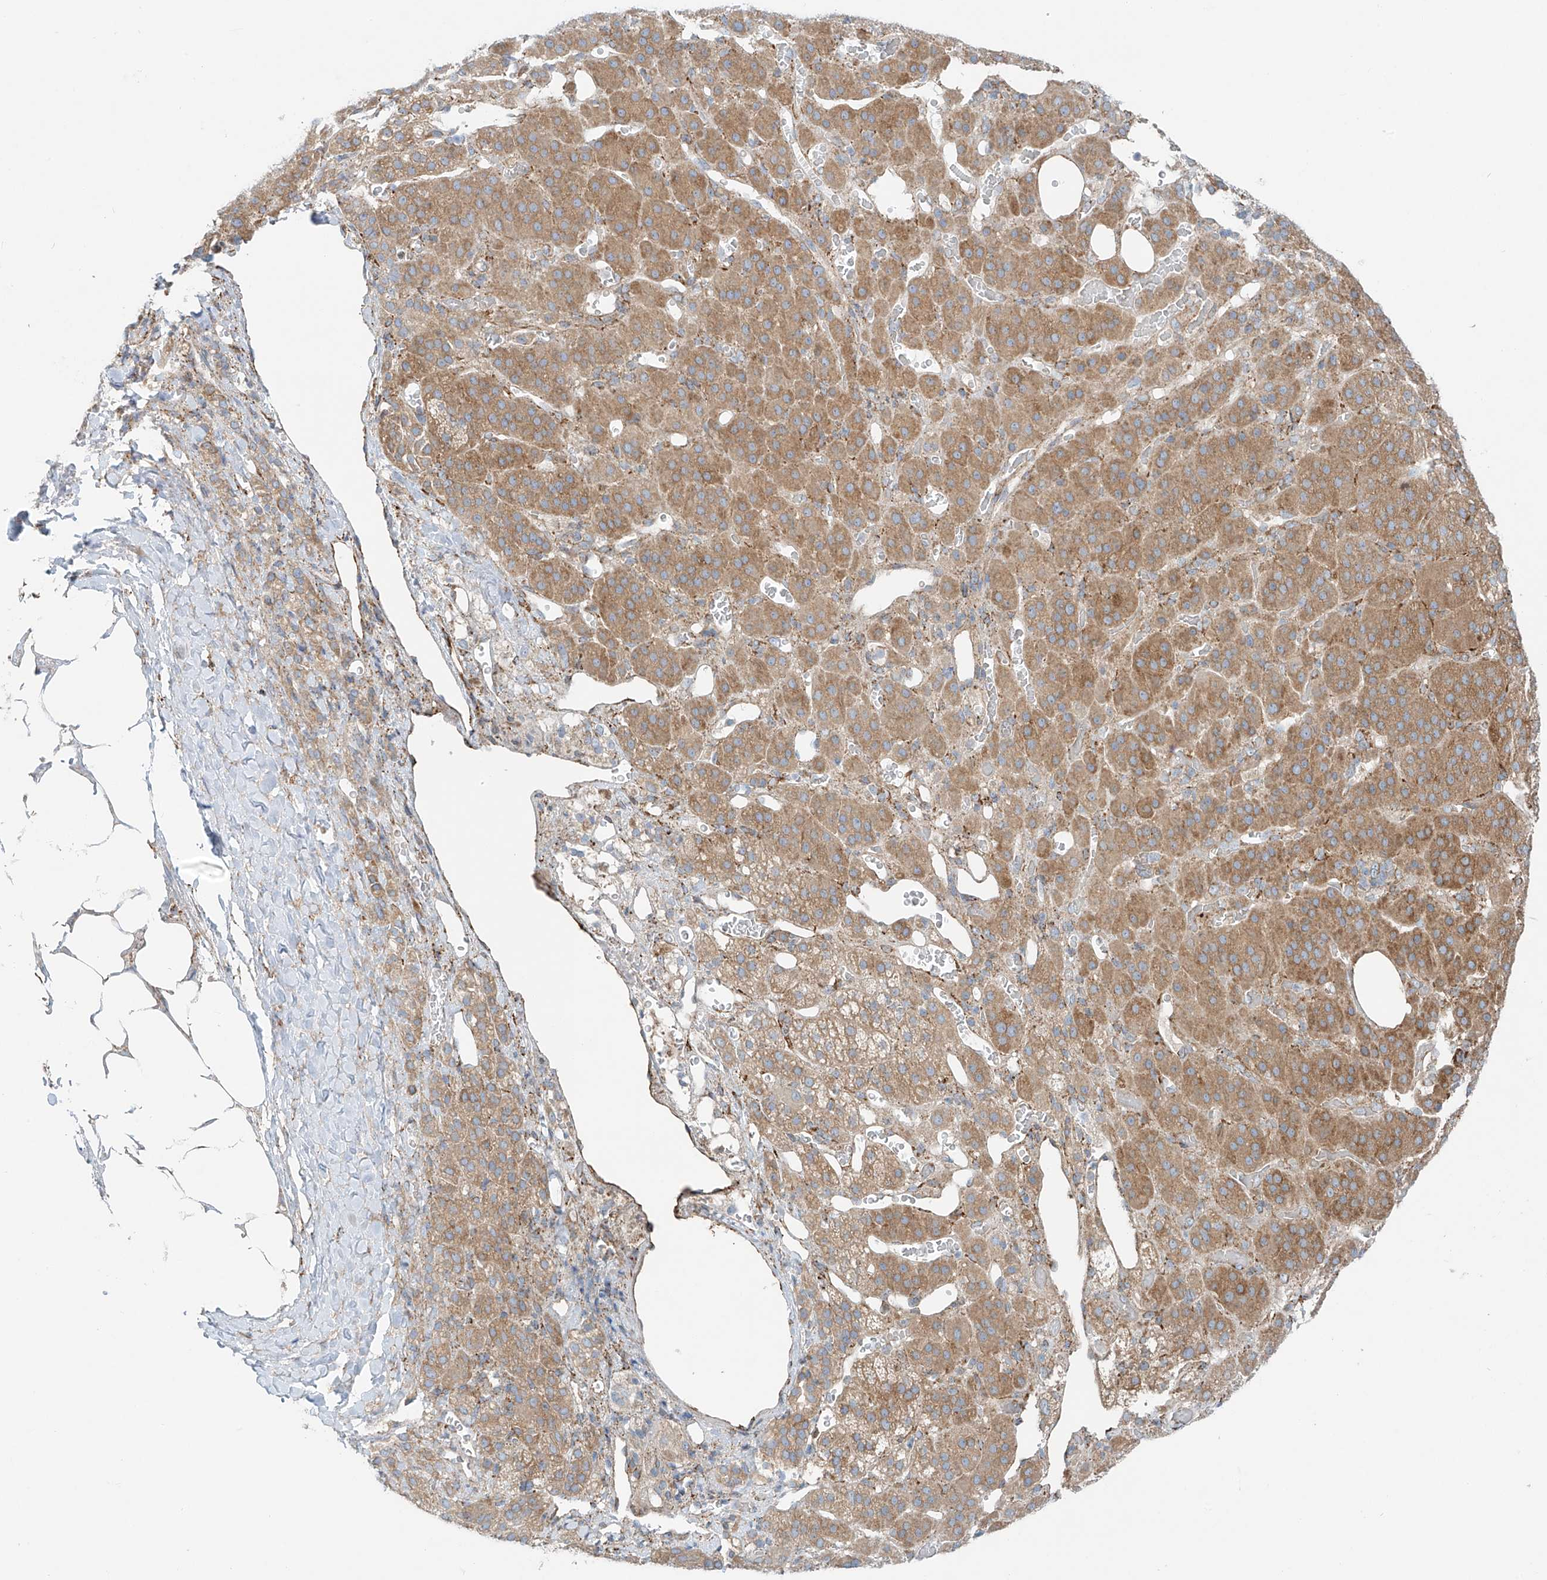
{"staining": {"intensity": "moderate", "quantity": ">75%", "location": "cytoplasmic/membranous"}, "tissue": "adrenal gland", "cell_type": "Glandular cells", "image_type": "normal", "snomed": [{"axis": "morphology", "description": "Normal tissue, NOS"}, {"axis": "topography", "description": "Adrenal gland"}], "caption": "Glandular cells show moderate cytoplasmic/membranous positivity in about >75% of cells in unremarkable adrenal gland.", "gene": "EIPR1", "patient": {"sex": "male", "age": 57}}